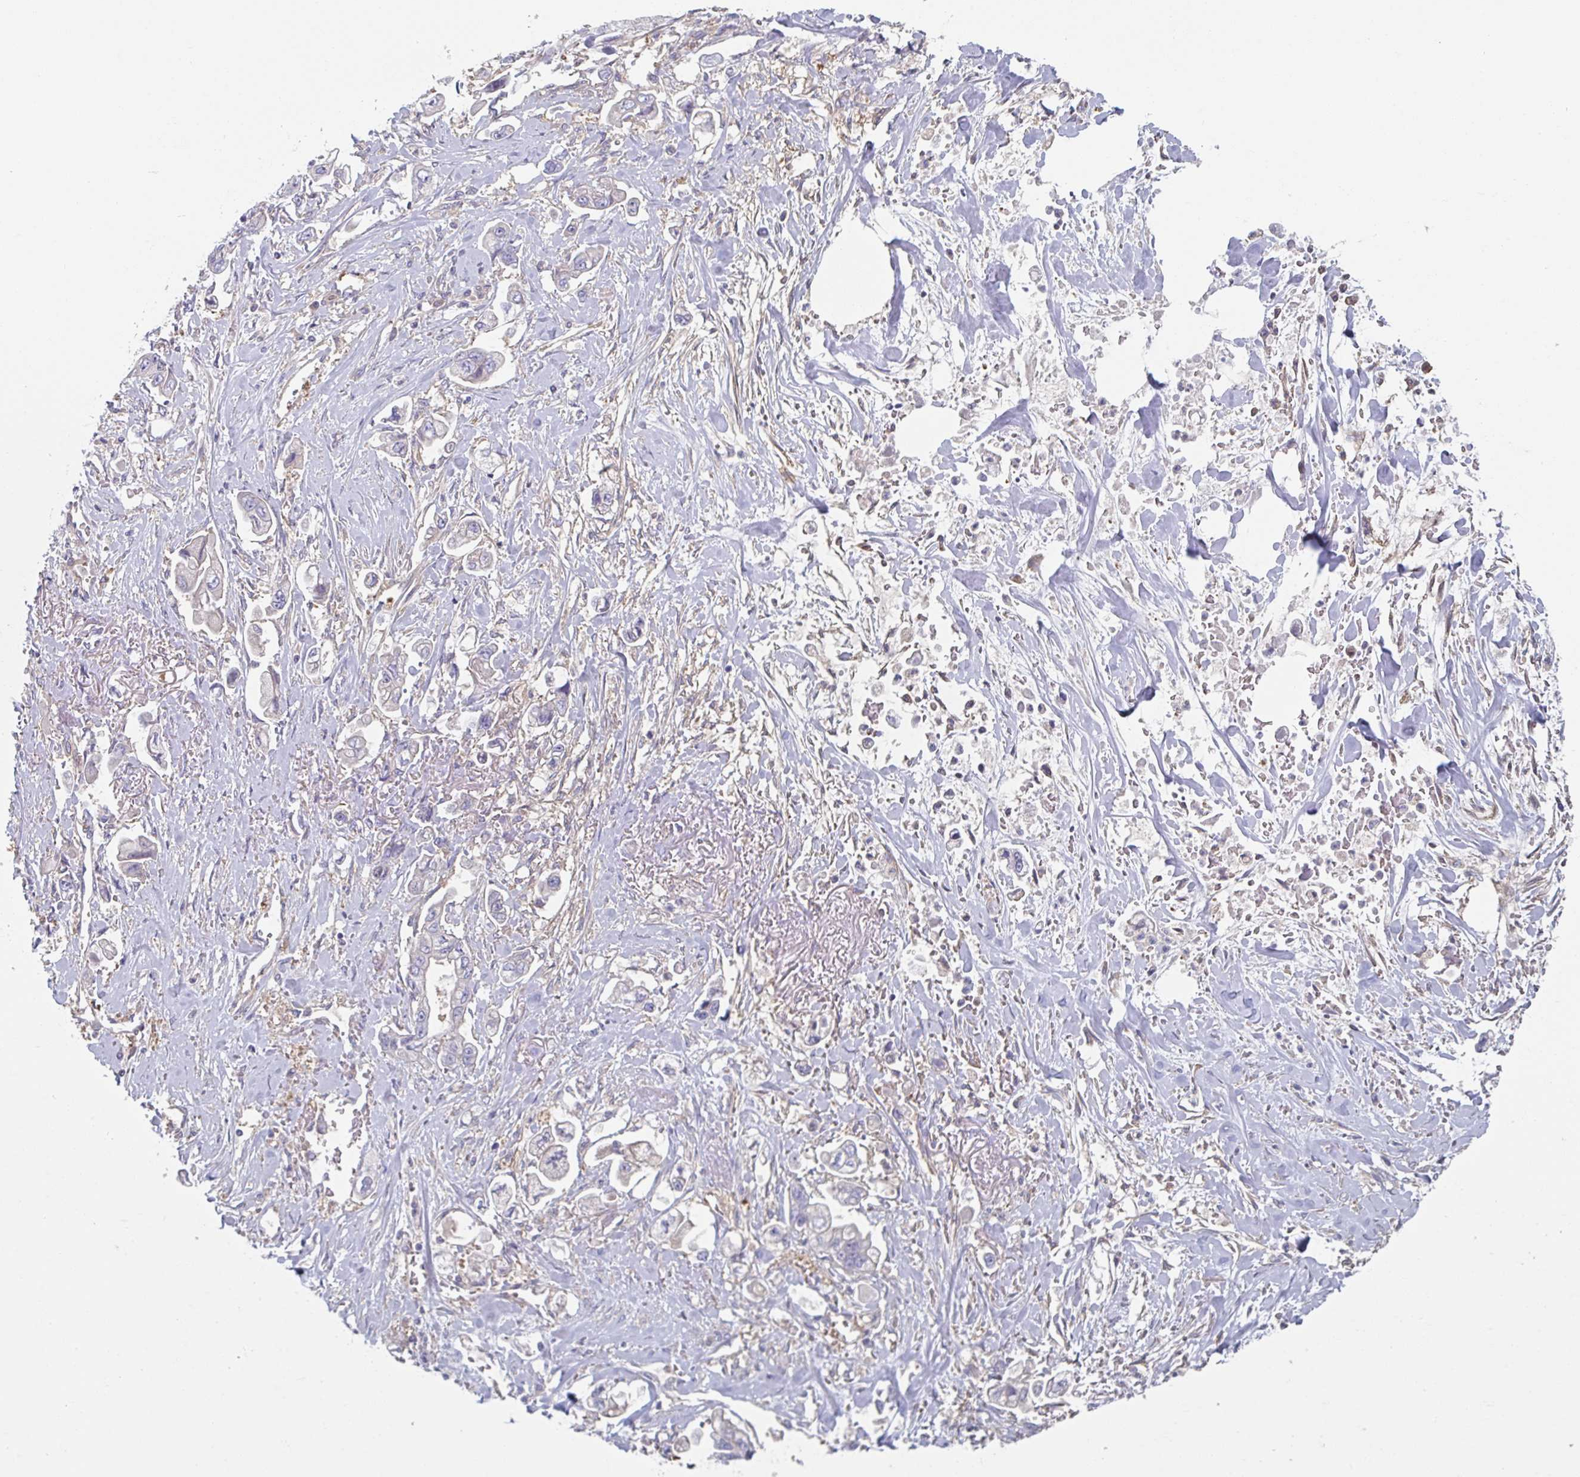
{"staining": {"intensity": "negative", "quantity": "none", "location": "none"}, "tissue": "stomach cancer", "cell_type": "Tumor cells", "image_type": "cancer", "snomed": [{"axis": "morphology", "description": "Adenocarcinoma, NOS"}, {"axis": "topography", "description": "Stomach"}], "caption": "Stomach cancer (adenocarcinoma) was stained to show a protein in brown. There is no significant staining in tumor cells.", "gene": "AMPD2", "patient": {"sex": "male", "age": 62}}